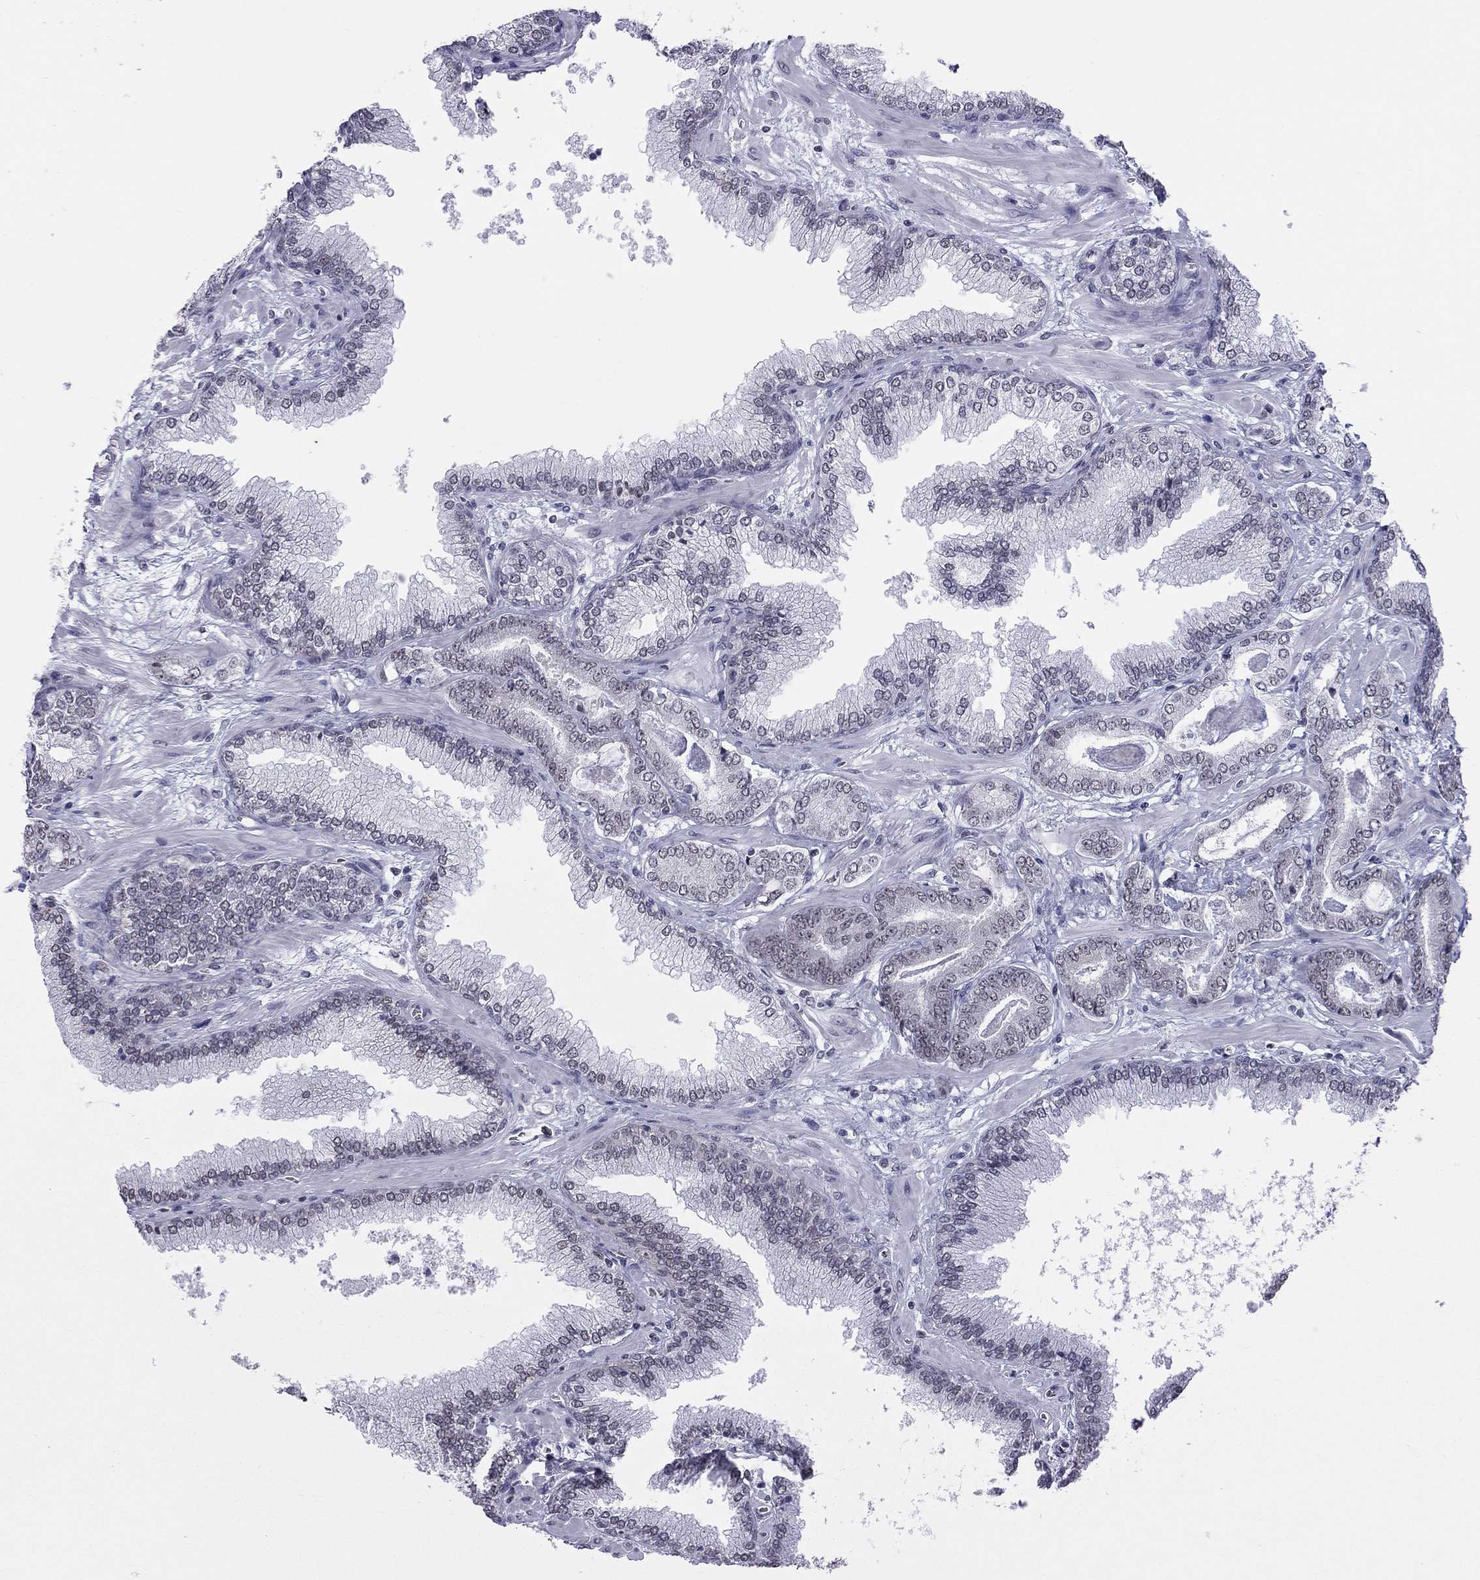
{"staining": {"intensity": "negative", "quantity": "none", "location": "none"}, "tissue": "prostate cancer", "cell_type": "Tumor cells", "image_type": "cancer", "snomed": [{"axis": "morphology", "description": "Adenocarcinoma, Low grade"}, {"axis": "topography", "description": "Prostate"}], "caption": "This is an immunohistochemistry photomicrograph of prostate low-grade adenocarcinoma. There is no expression in tumor cells.", "gene": "PPP1R3A", "patient": {"sex": "male", "age": 69}}